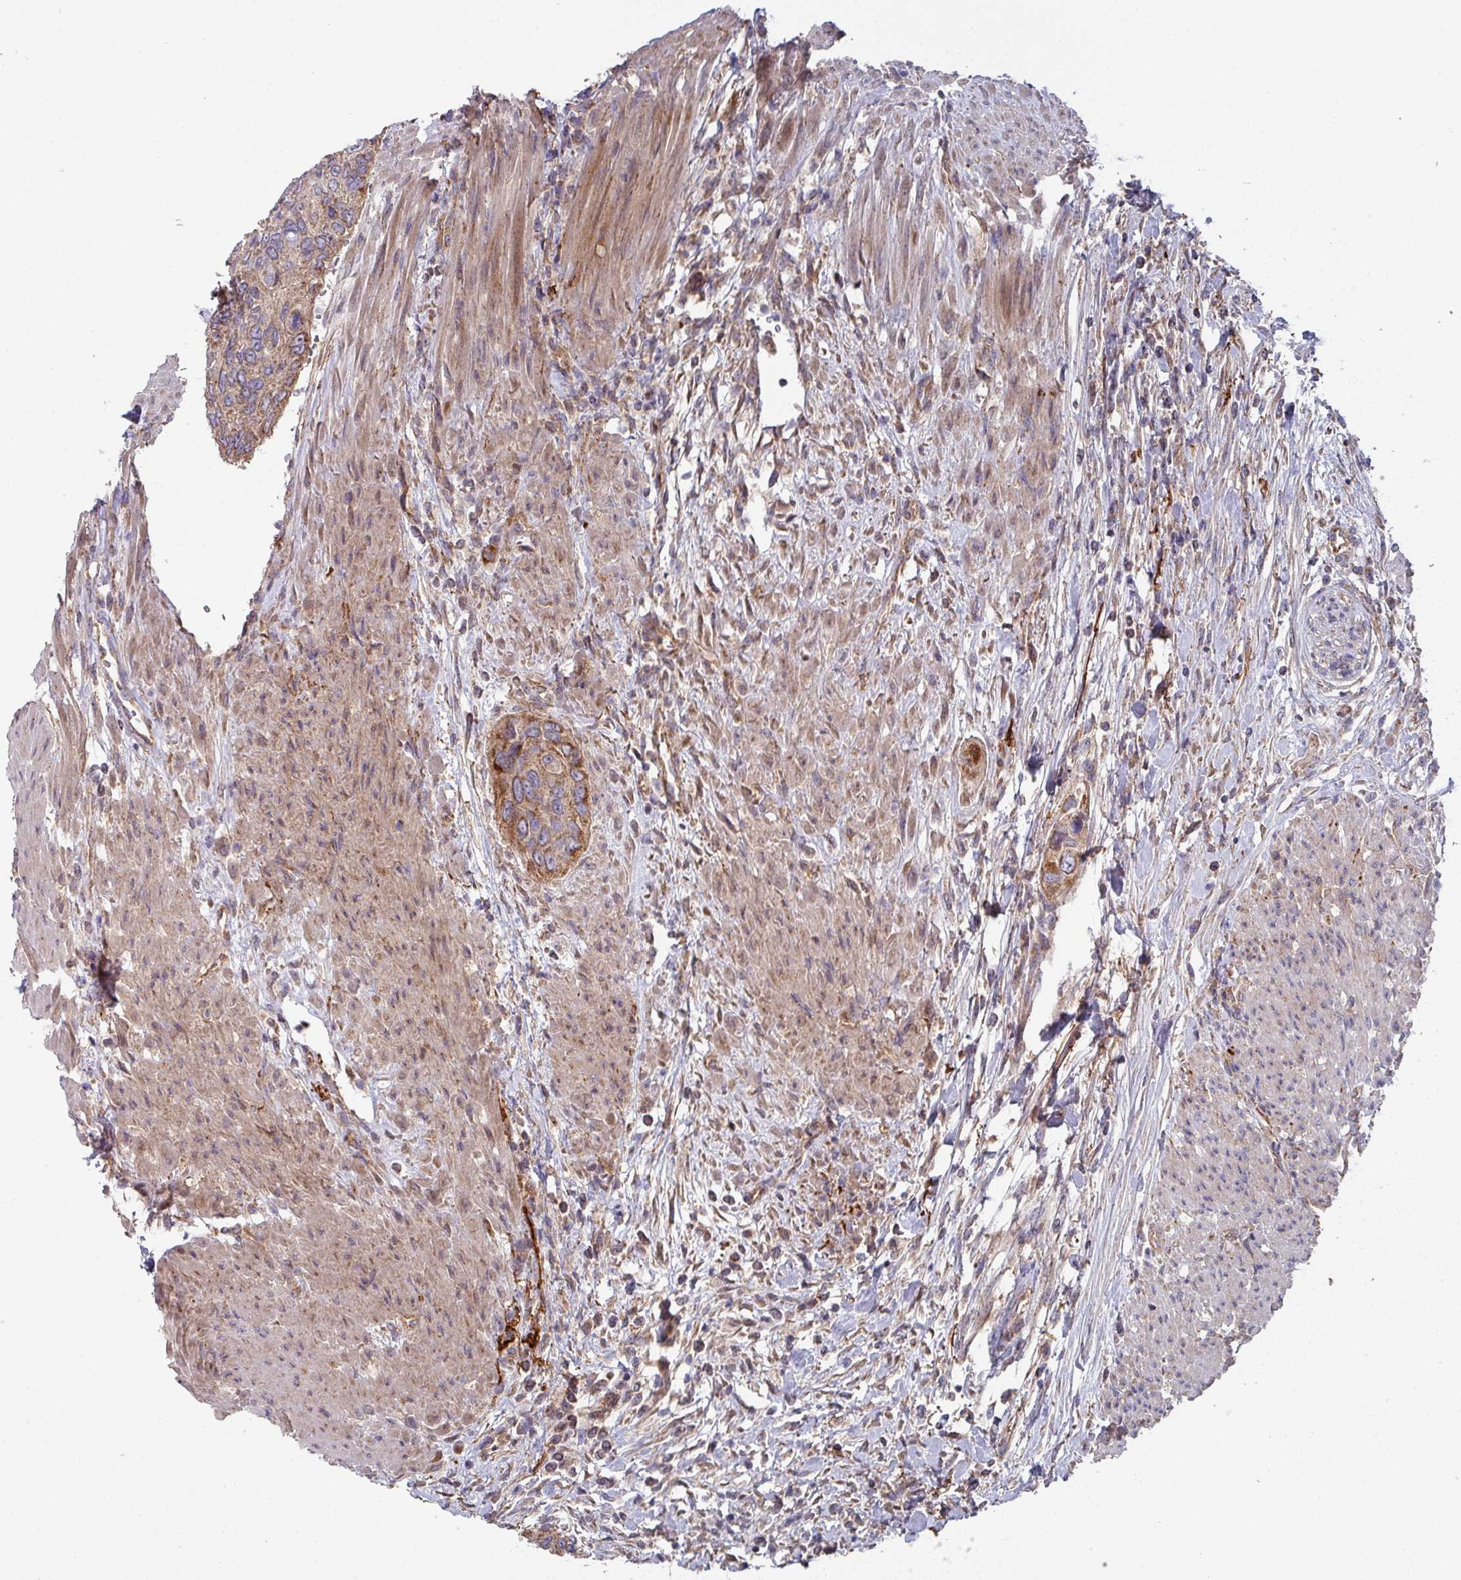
{"staining": {"intensity": "moderate", "quantity": "25%-75%", "location": "cytoplasmic/membranous"}, "tissue": "urothelial cancer", "cell_type": "Tumor cells", "image_type": "cancer", "snomed": [{"axis": "morphology", "description": "Urothelial carcinoma, High grade"}, {"axis": "topography", "description": "Urinary bladder"}], "caption": "A brown stain shows moderate cytoplasmic/membranous staining of a protein in human urothelial cancer tumor cells. The staining was performed using DAB (3,3'-diaminobenzidine) to visualize the protein expression in brown, while the nuclei were stained in blue with hematoxylin (Magnification: 20x).", "gene": "DCAF12L2", "patient": {"sex": "female", "age": 60}}